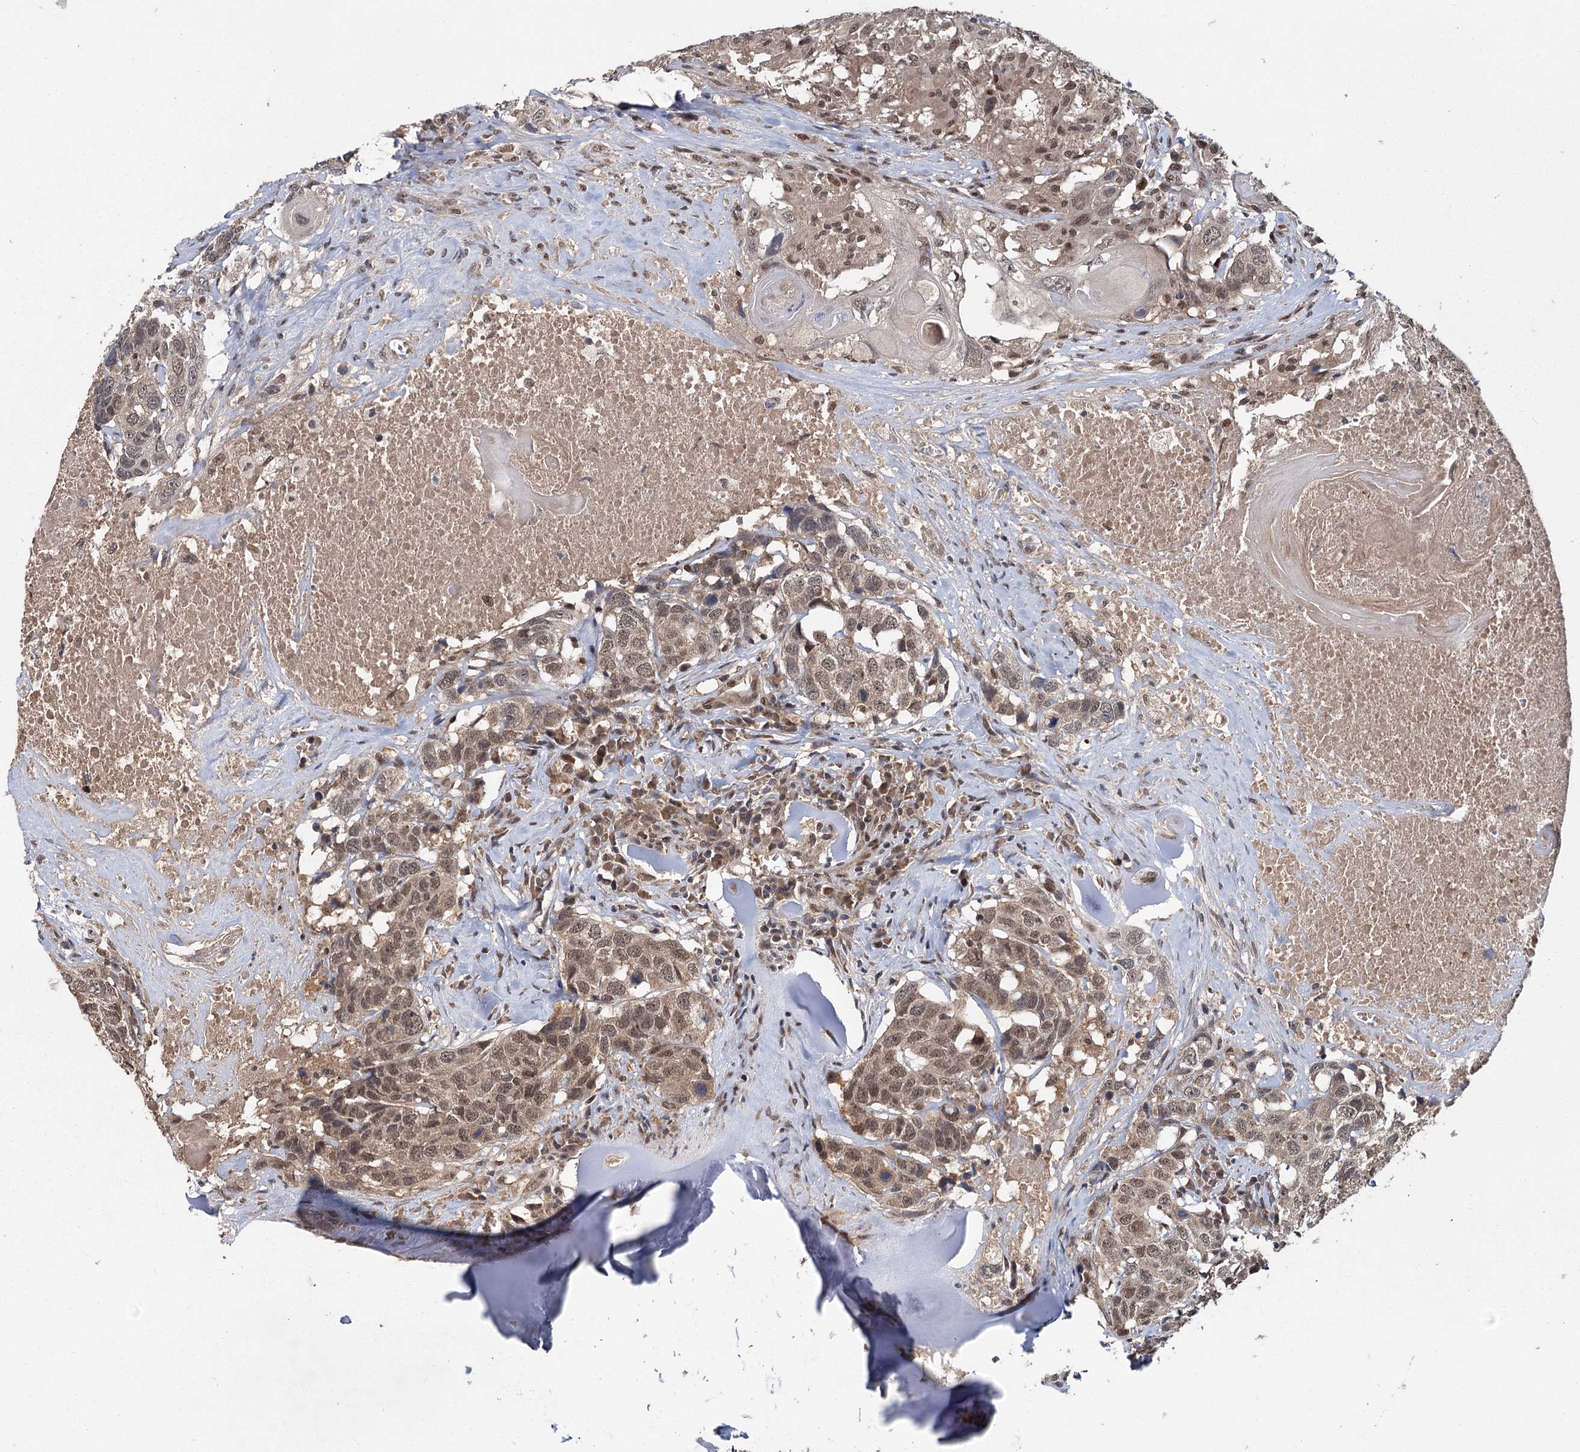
{"staining": {"intensity": "moderate", "quantity": ">75%", "location": "nuclear"}, "tissue": "head and neck cancer", "cell_type": "Tumor cells", "image_type": "cancer", "snomed": [{"axis": "morphology", "description": "Squamous cell carcinoma, NOS"}, {"axis": "topography", "description": "Head-Neck"}], "caption": "A high-resolution photomicrograph shows immunohistochemistry staining of head and neck cancer, which demonstrates moderate nuclear expression in about >75% of tumor cells. The protein of interest is stained brown, and the nuclei are stained in blue (DAB (3,3'-diaminobenzidine) IHC with brightfield microscopy, high magnification).", "gene": "MYG1", "patient": {"sex": "male", "age": 66}}